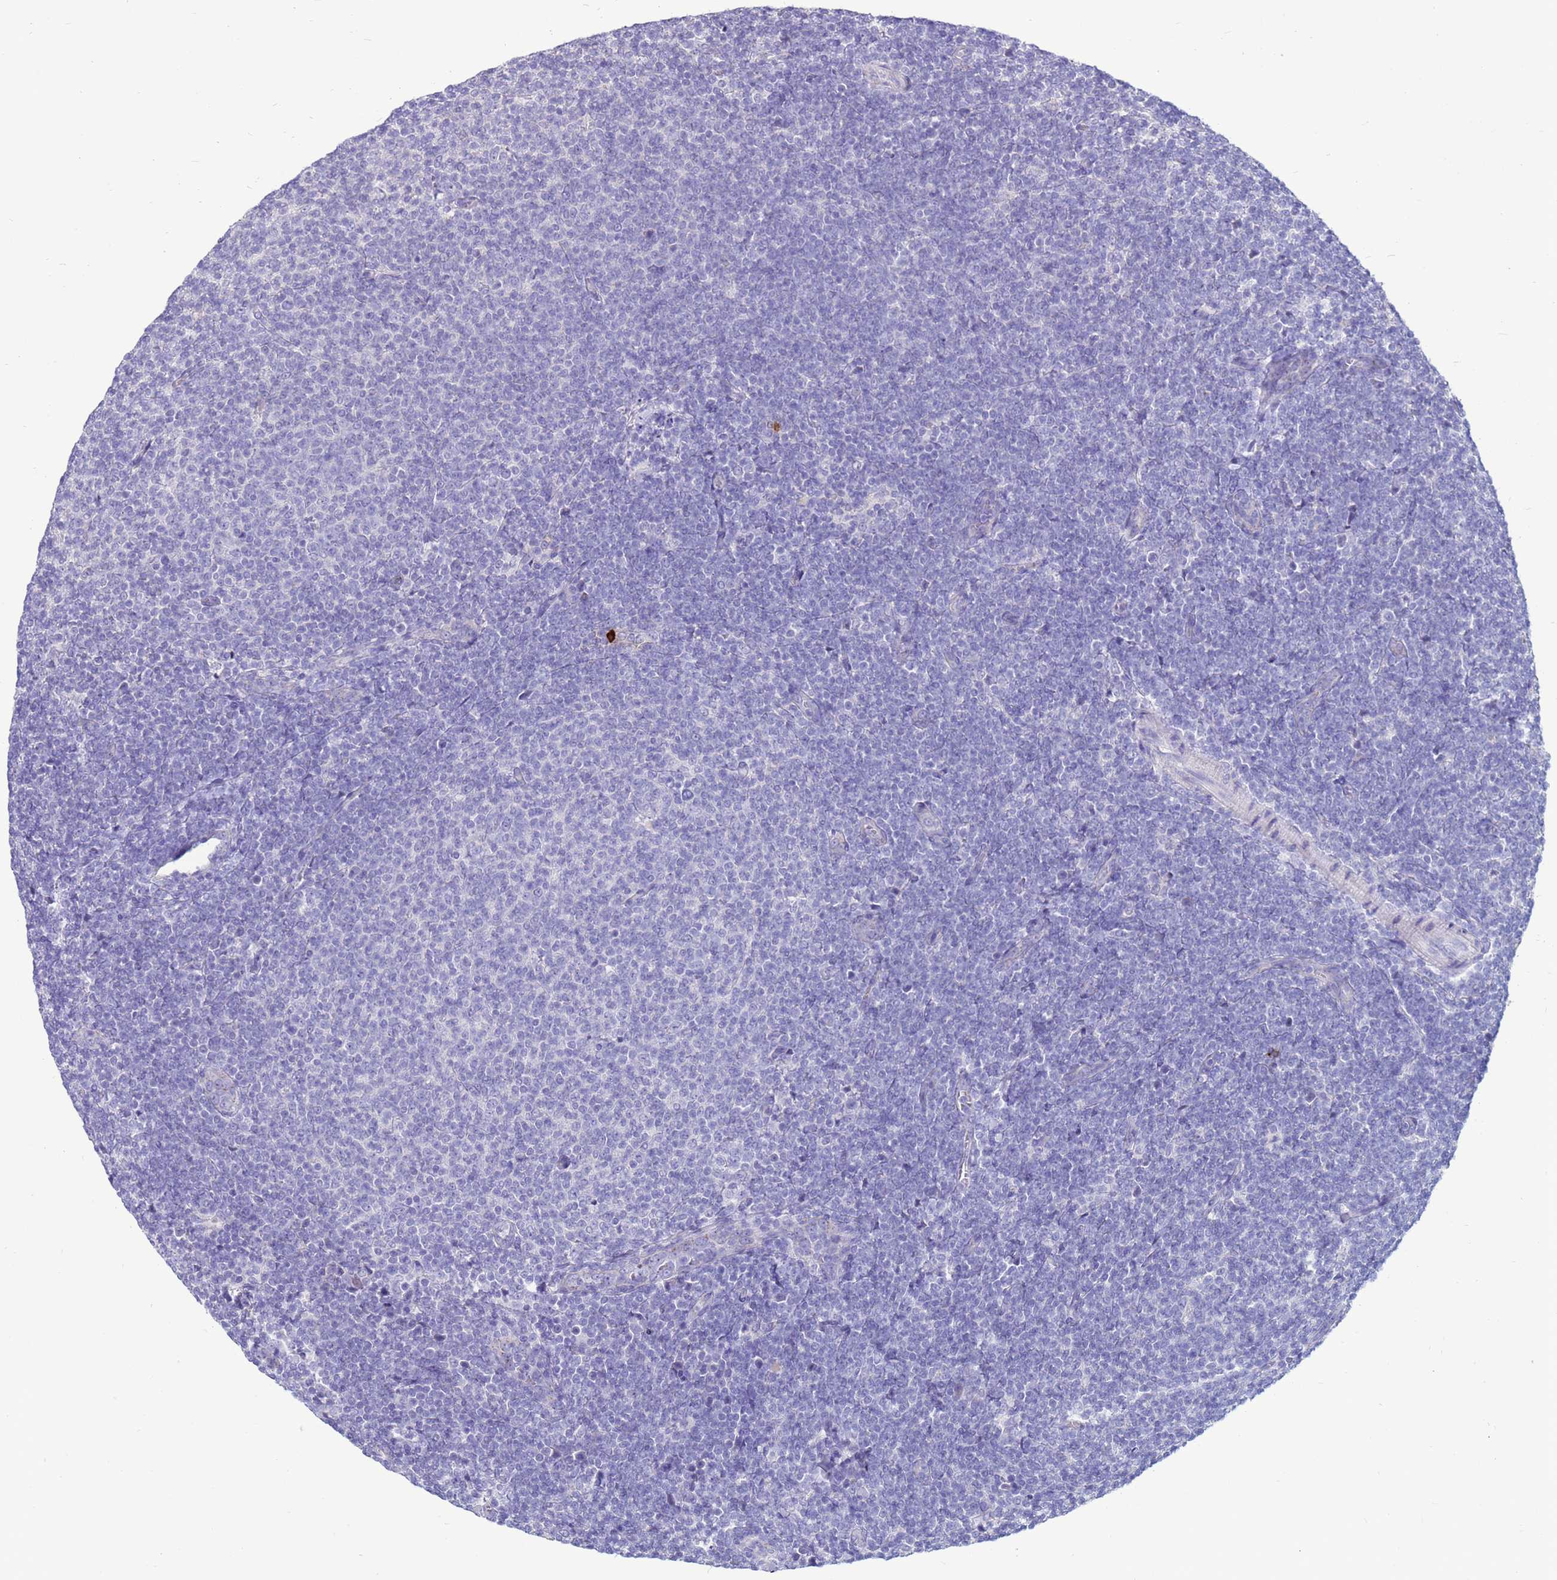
{"staining": {"intensity": "negative", "quantity": "none", "location": "none"}, "tissue": "lymphoma", "cell_type": "Tumor cells", "image_type": "cancer", "snomed": [{"axis": "morphology", "description": "Malignant lymphoma, non-Hodgkin's type, Low grade"}, {"axis": "topography", "description": "Lymph node"}], "caption": "A high-resolution image shows IHC staining of lymphoma, which displays no significant expression in tumor cells.", "gene": "PDE10A", "patient": {"sex": "male", "age": 66}}